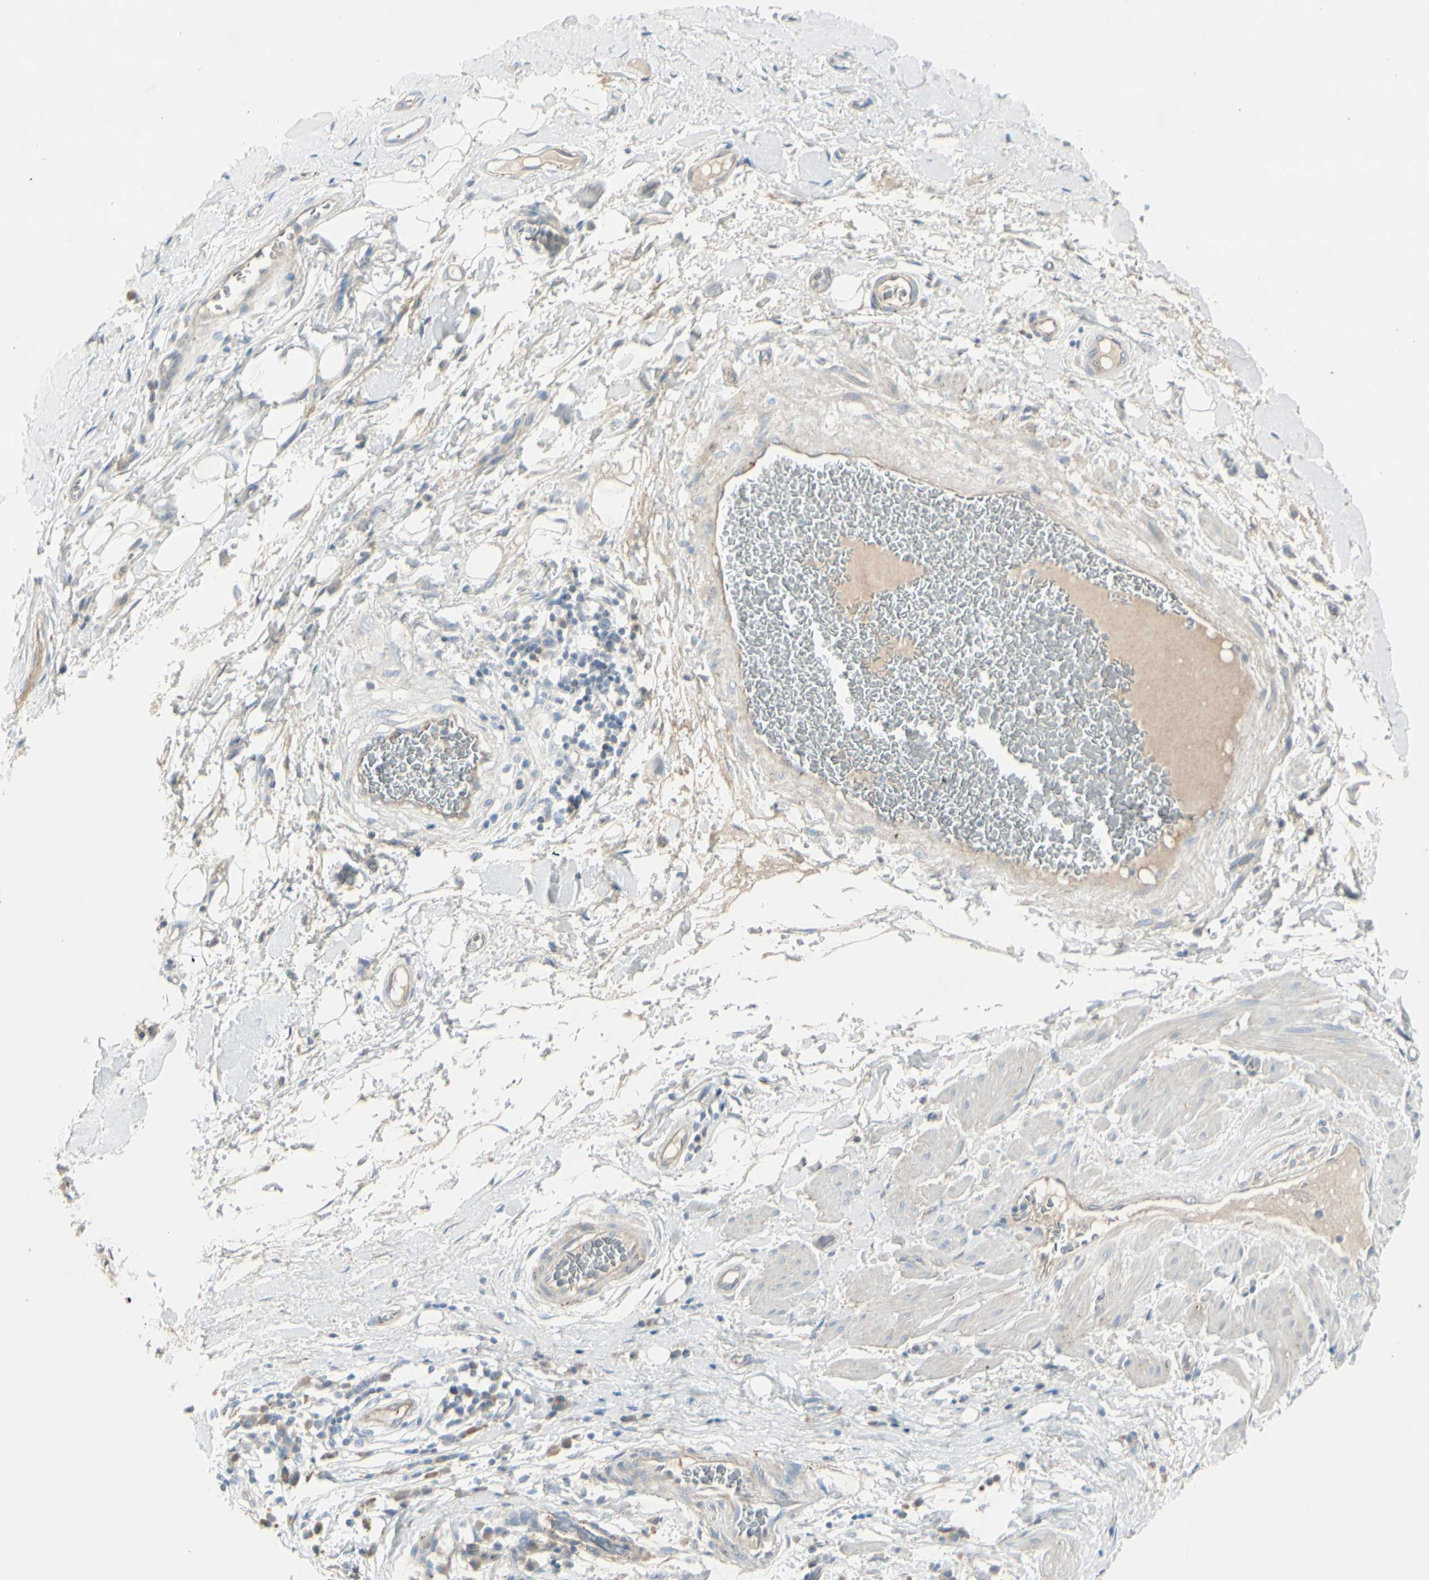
{"staining": {"intensity": "weak", "quantity": "25%-75%", "location": "cytoplasmic/membranous"}, "tissue": "adipose tissue", "cell_type": "Adipocytes", "image_type": "normal", "snomed": [{"axis": "morphology", "description": "Normal tissue, NOS"}, {"axis": "morphology", "description": "Adenocarcinoma, NOS"}, {"axis": "topography", "description": "Esophagus"}], "caption": "A brown stain highlights weak cytoplasmic/membranous staining of a protein in adipocytes of benign adipose tissue. Ihc stains the protein in brown and the nuclei are stained blue.", "gene": "CACNA2D1", "patient": {"sex": "male", "age": 62}}